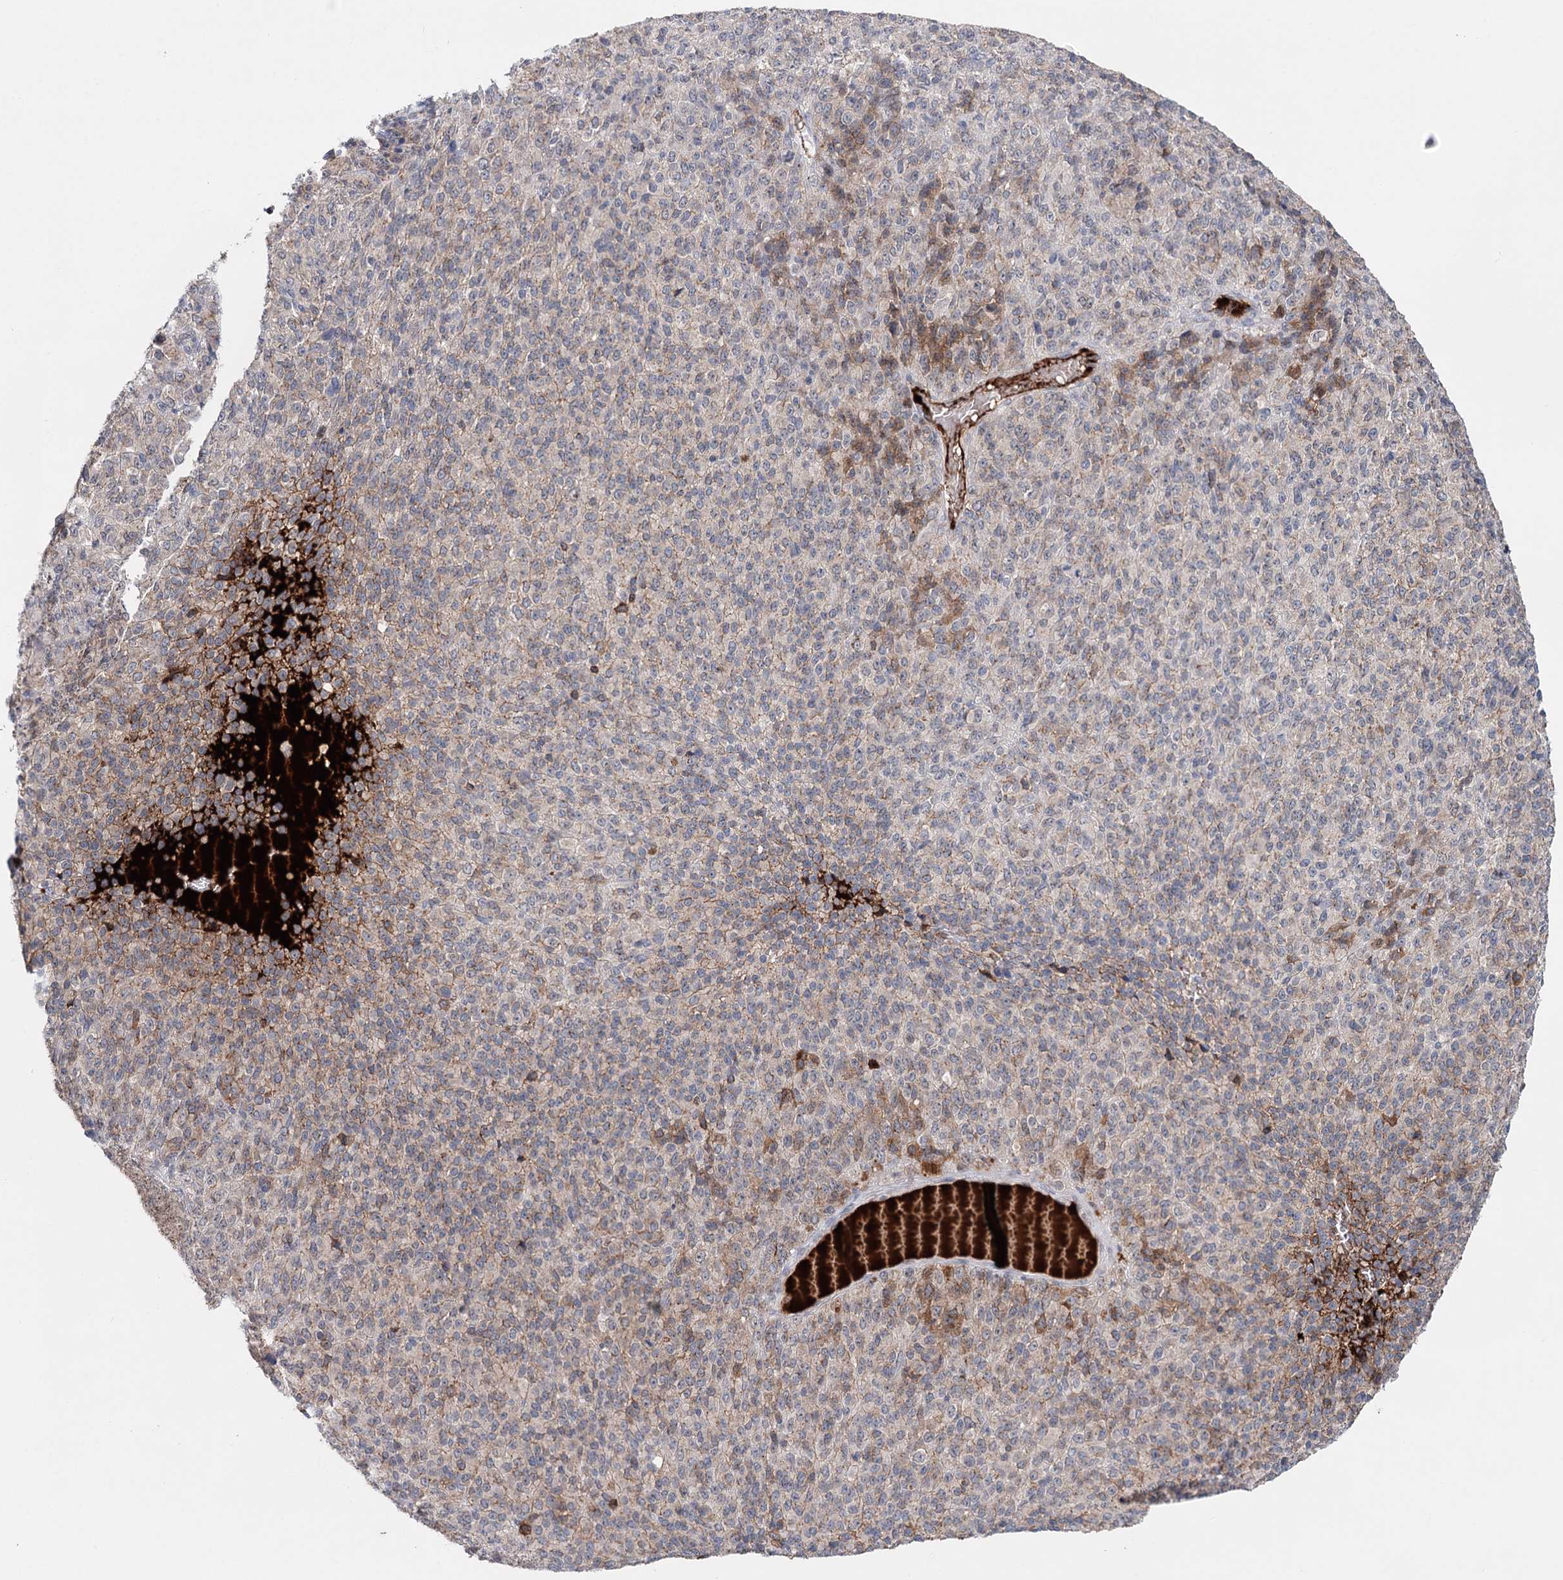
{"staining": {"intensity": "weak", "quantity": "<25%", "location": "cytoplasmic/membranous"}, "tissue": "melanoma", "cell_type": "Tumor cells", "image_type": "cancer", "snomed": [{"axis": "morphology", "description": "Malignant melanoma, Metastatic site"}, {"axis": "topography", "description": "Brain"}], "caption": "Tumor cells are negative for protein expression in human malignant melanoma (metastatic site). Nuclei are stained in blue.", "gene": "PKP4", "patient": {"sex": "female", "age": 56}}